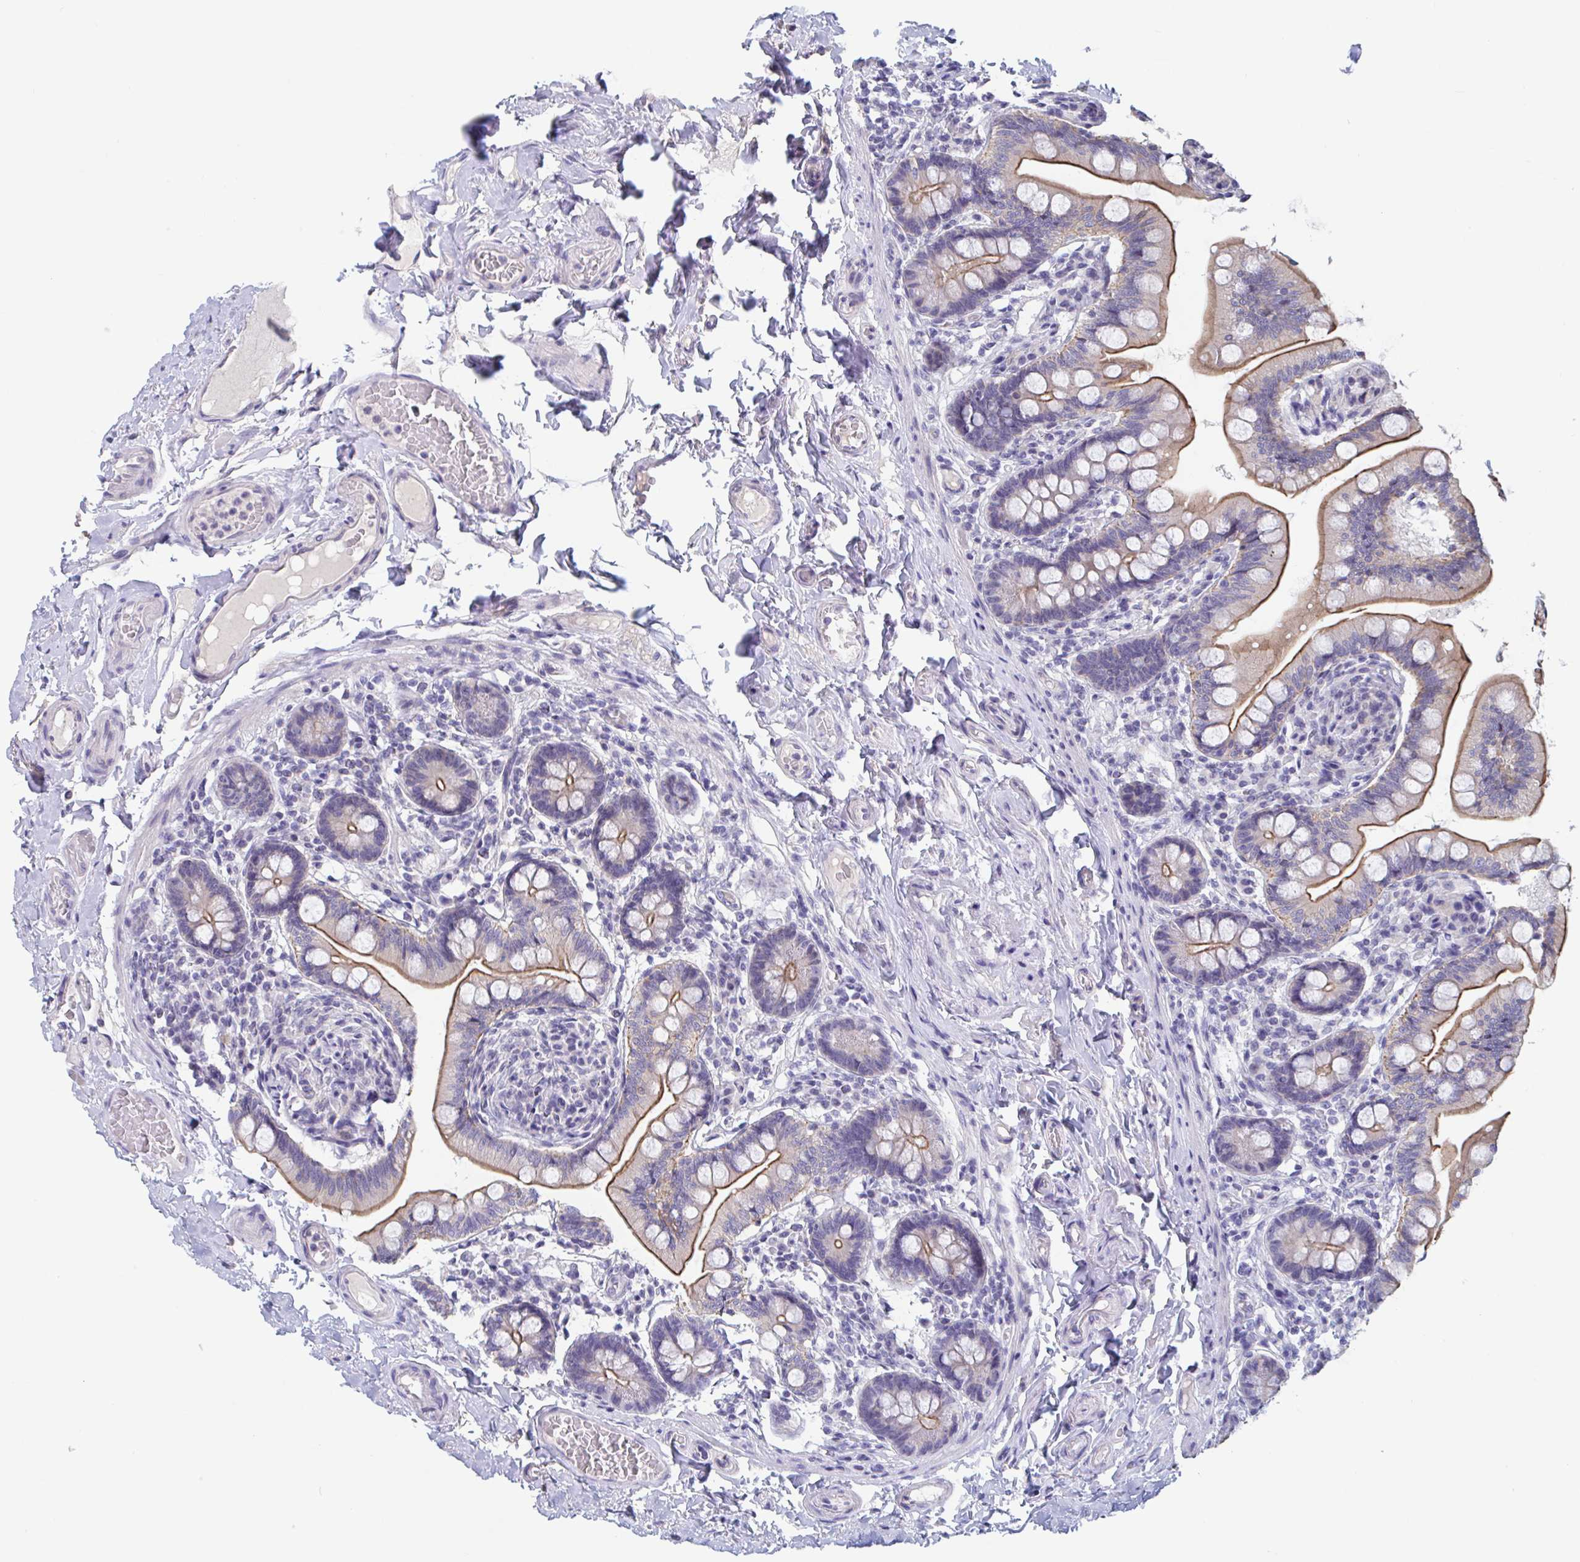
{"staining": {"intensity": "moderate", "quantity": ">75%", "location": "cytoplasmic/membranous"}, "tissue": "small intestine", "cell_type": "Glandular cells", "image_type": "normal", "snomed": [{"axis": "morphology", "description": "Normal tissue, NOS"}, {"axis": "topography", "description": "Small intestine"}], "caption": "Unremarkable small intestine was stained to show a protein in brown. There is medium levels of moderate cytoplasmic/membranous positivity in approximately >75% of glandular cells.", "gene": "UNKL", "patient": {"sex": "female", "age": 64}}